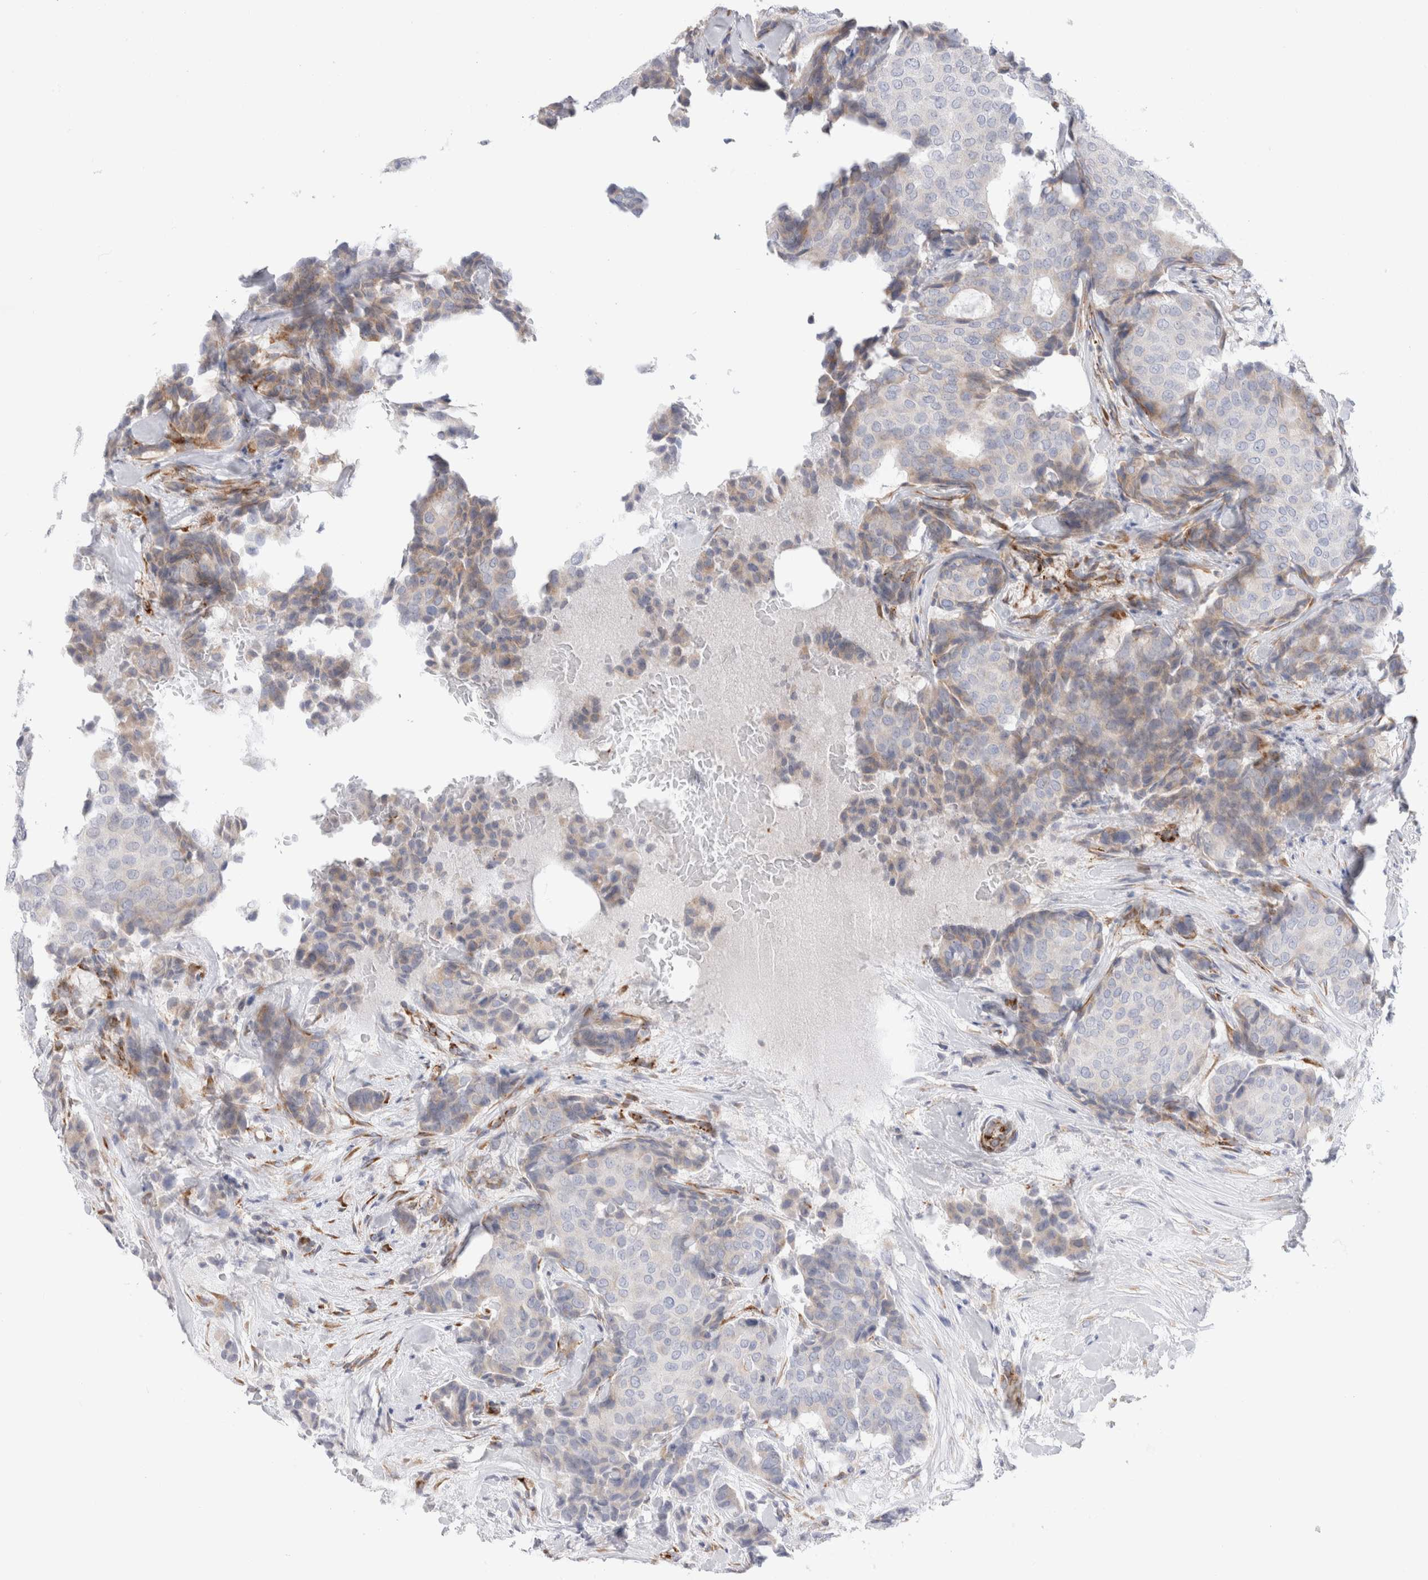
{"staining": {"intensity": "weak", "quantity": "<25%", "location": "cytoplasmic/membranous"}, "tissue": "breast cancer", "cell_type": "Tumor cells", "image_type": "cancer", "snomed": [{"axis": "morphology", "description": "Duct carcinoma"}, {"axis": "topography", "description": "Breast"}], "caption": "Immunohistochemical staining of human breast cancer shows no significant expression in tumor cells.", "gene": "CNPY4", "patient": {"sex": "female", "age": 75}}